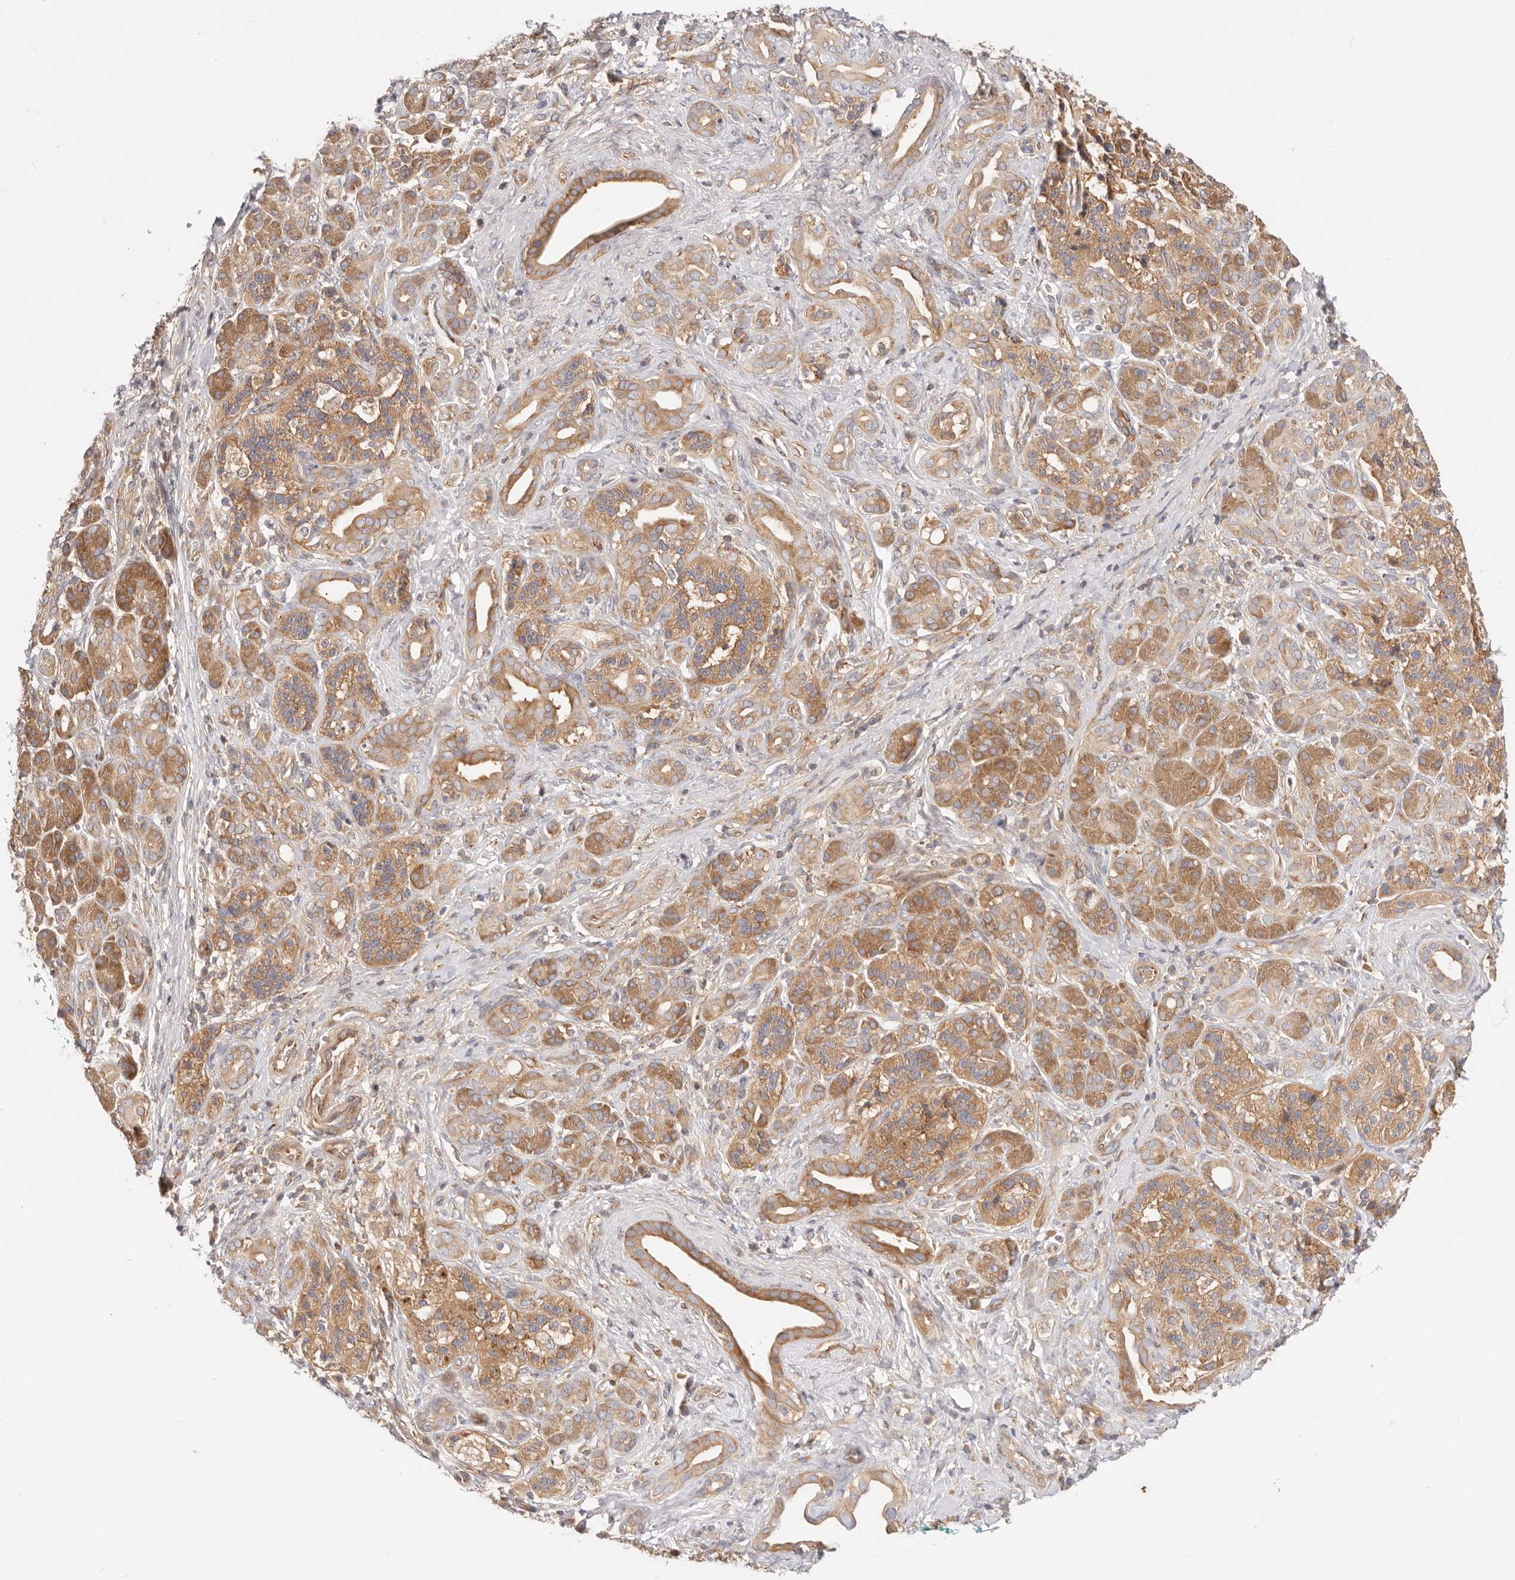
{"staining": {"intensity": "moderate", "quantity": ">75%", "location": "cytoplasmic/membranous"}, "tissue": "pancreatic cancer", "cell_type": "Tumor cells", "image_type": "cancer", "snomed": [{"axis": "morphology", "description": "Adenocarcinoma, NOS"}, {"axis": "topography", "description": "Pancreas"}], "caption": "Pancreatic adenocarcinoma stained with DAB IHC reveals medium levels of moderate cytoplasmic/membranous positivity in about >75% of tumor cells.", "gene": "KCMF1", "patient": {"sex": "male", "age": 78}}